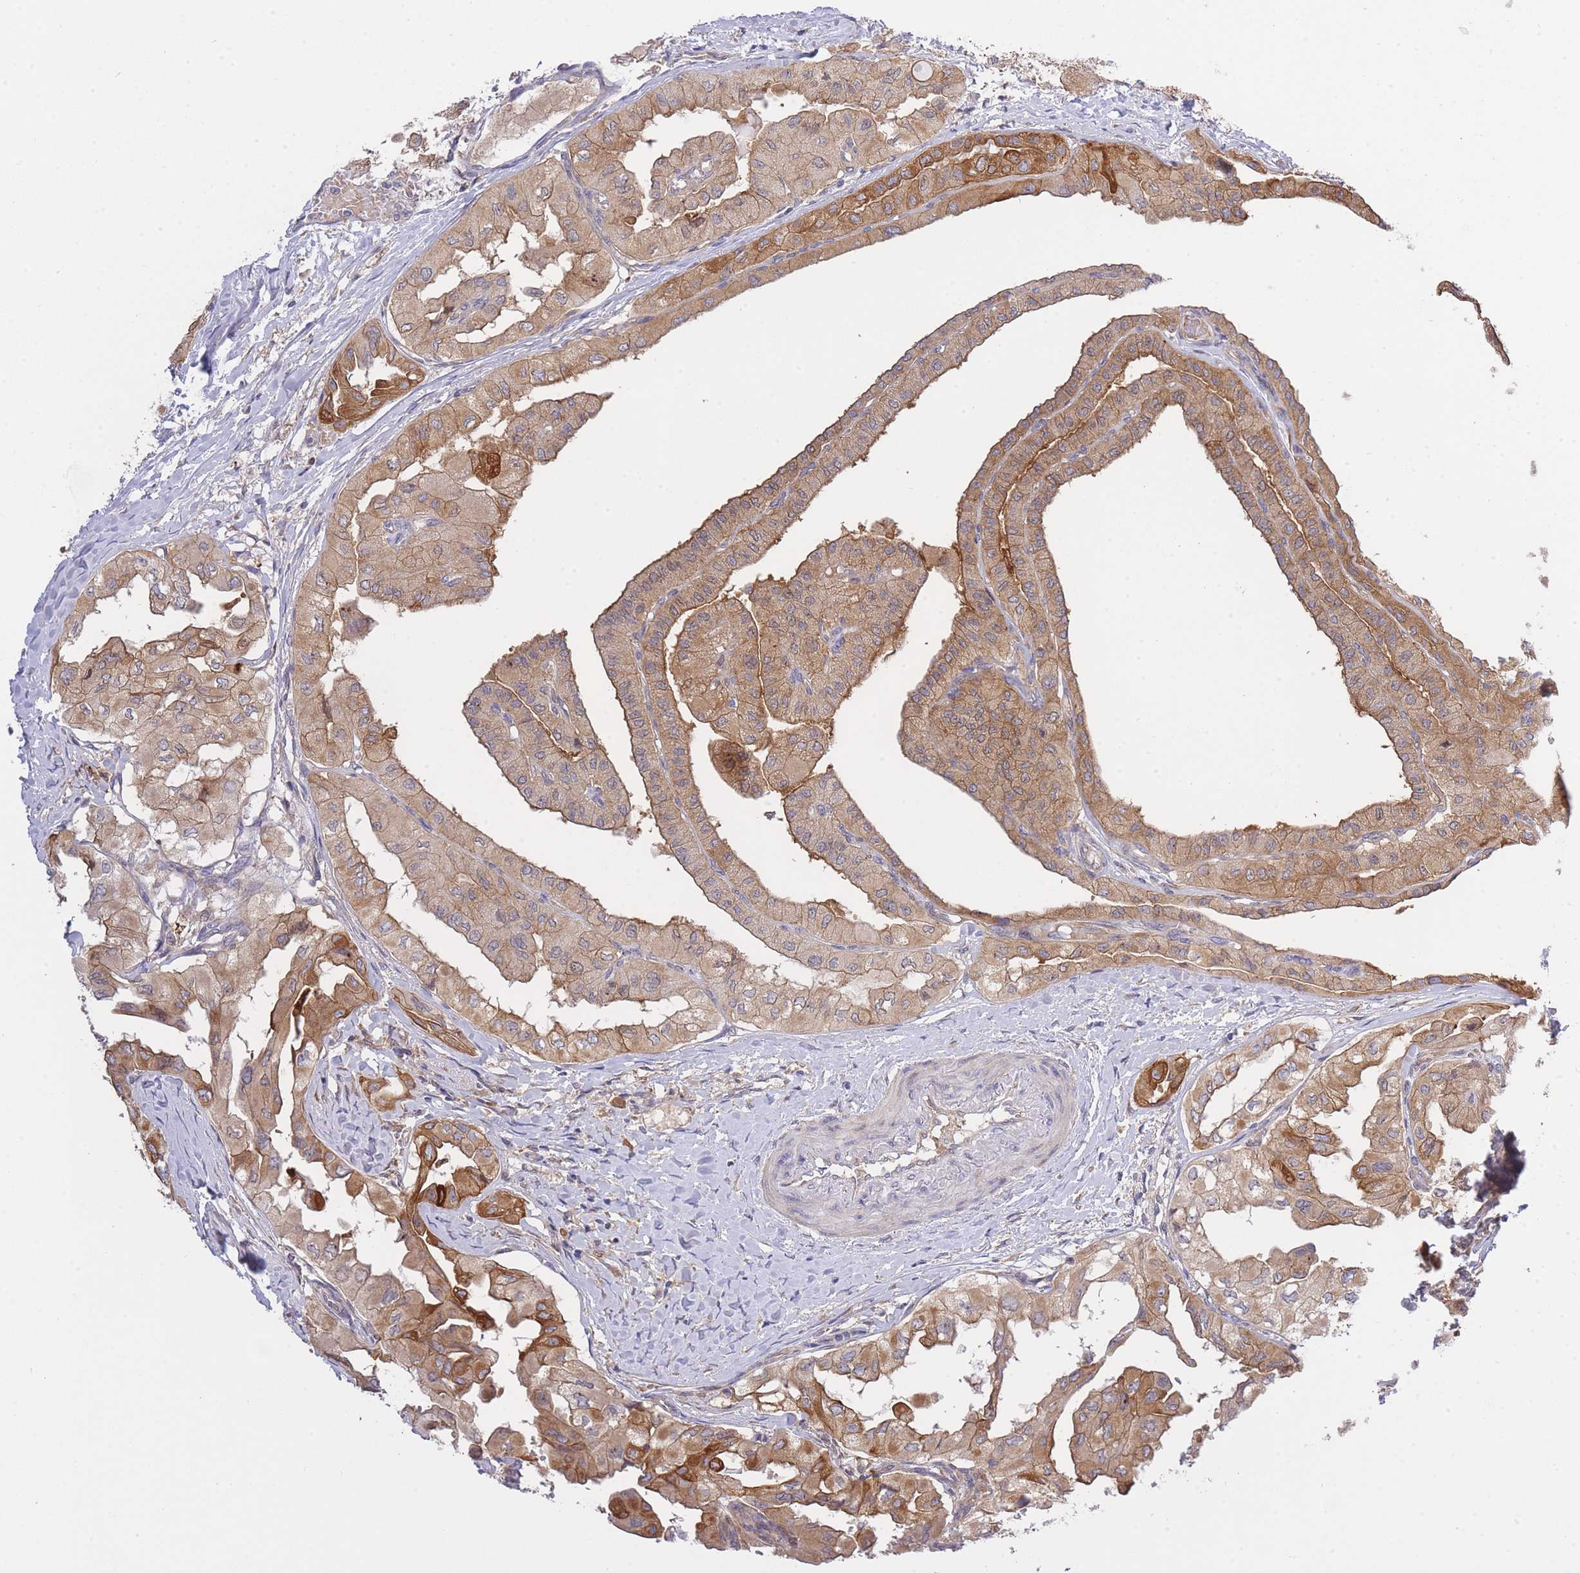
{"staining": {"intensity": "moderate", "quantity": ">75%", "location": "cytoplasmic/membranous"}, "tissue": "thyroid cancer", "cell_type": "Tumor cells", "image_type": "cancer", "snomed": [{"axis": "morphology", "description": "Papillary adenocarcinoma, NOS"}, {"axis": "topography", "description": "Thyroid gland"}], "caption": "Human thyroid cancer (papillary adenocarcinoma) stained with a protein marker shows moderate staining in tumor cells.", "gene": "EIF2B2", "patient": {"sex": "female", "age": 59}}